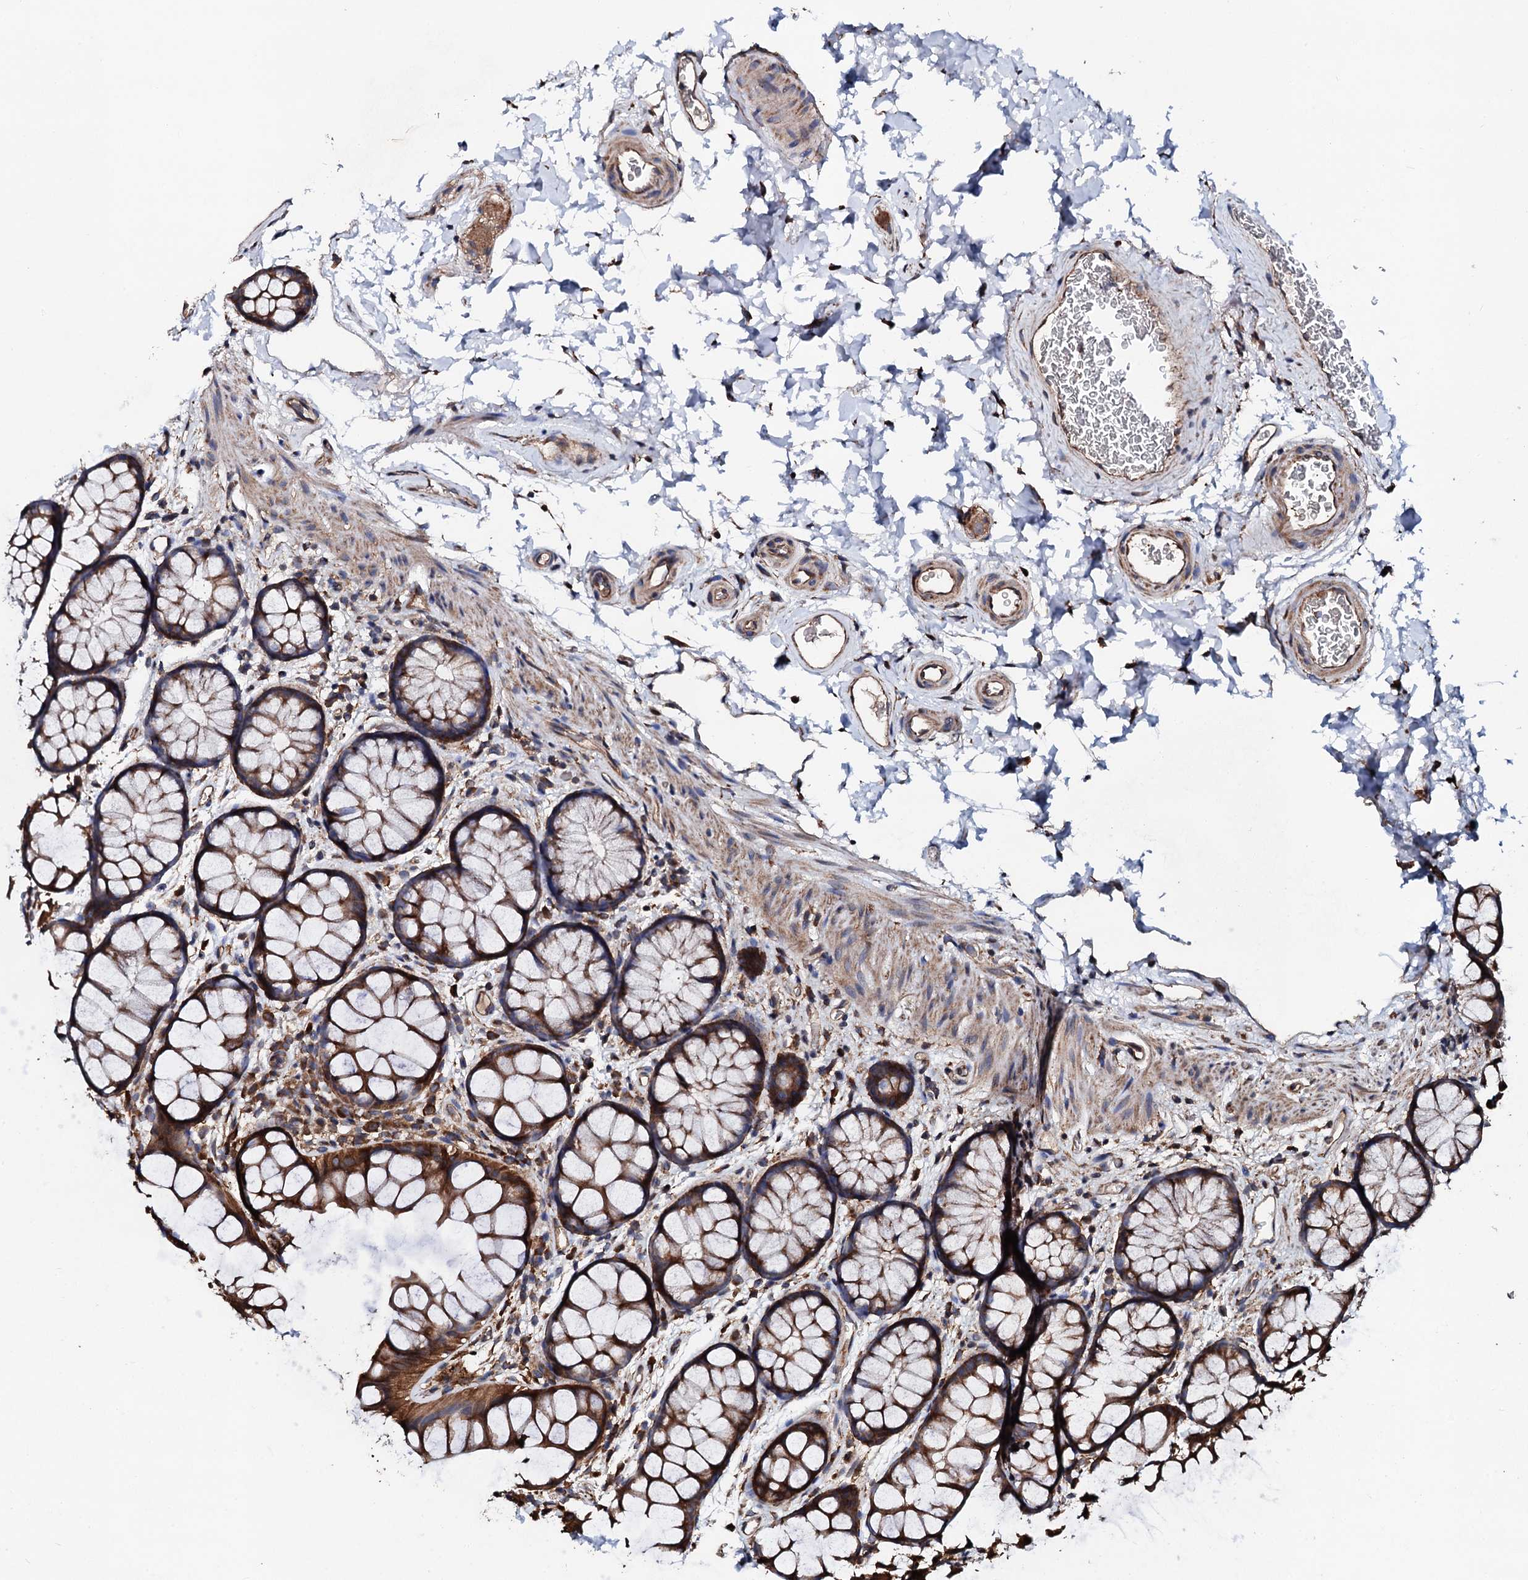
{"staining": {"intensity": "moderate", "quantity": ">75%", "location": "cytoplasmic/membranous"}, "tissue": "colon", "cell_type": "Endothelial cells", "image_type": "normal", "snomed": [{"axis": "morphology", "description": "Normal tissue, NOS"}, {"axis": "topography", "description": "Colon"}], "caption": "IHC (DAB (3,3'-diaminobenzidine)) staining of unremarkable human colon shows moderate cytoplasmic/membranous protein expression in about >75% of endothelial cells.", "gene": "CKAP5", "patient": {"sex": "female", "age": 82}}